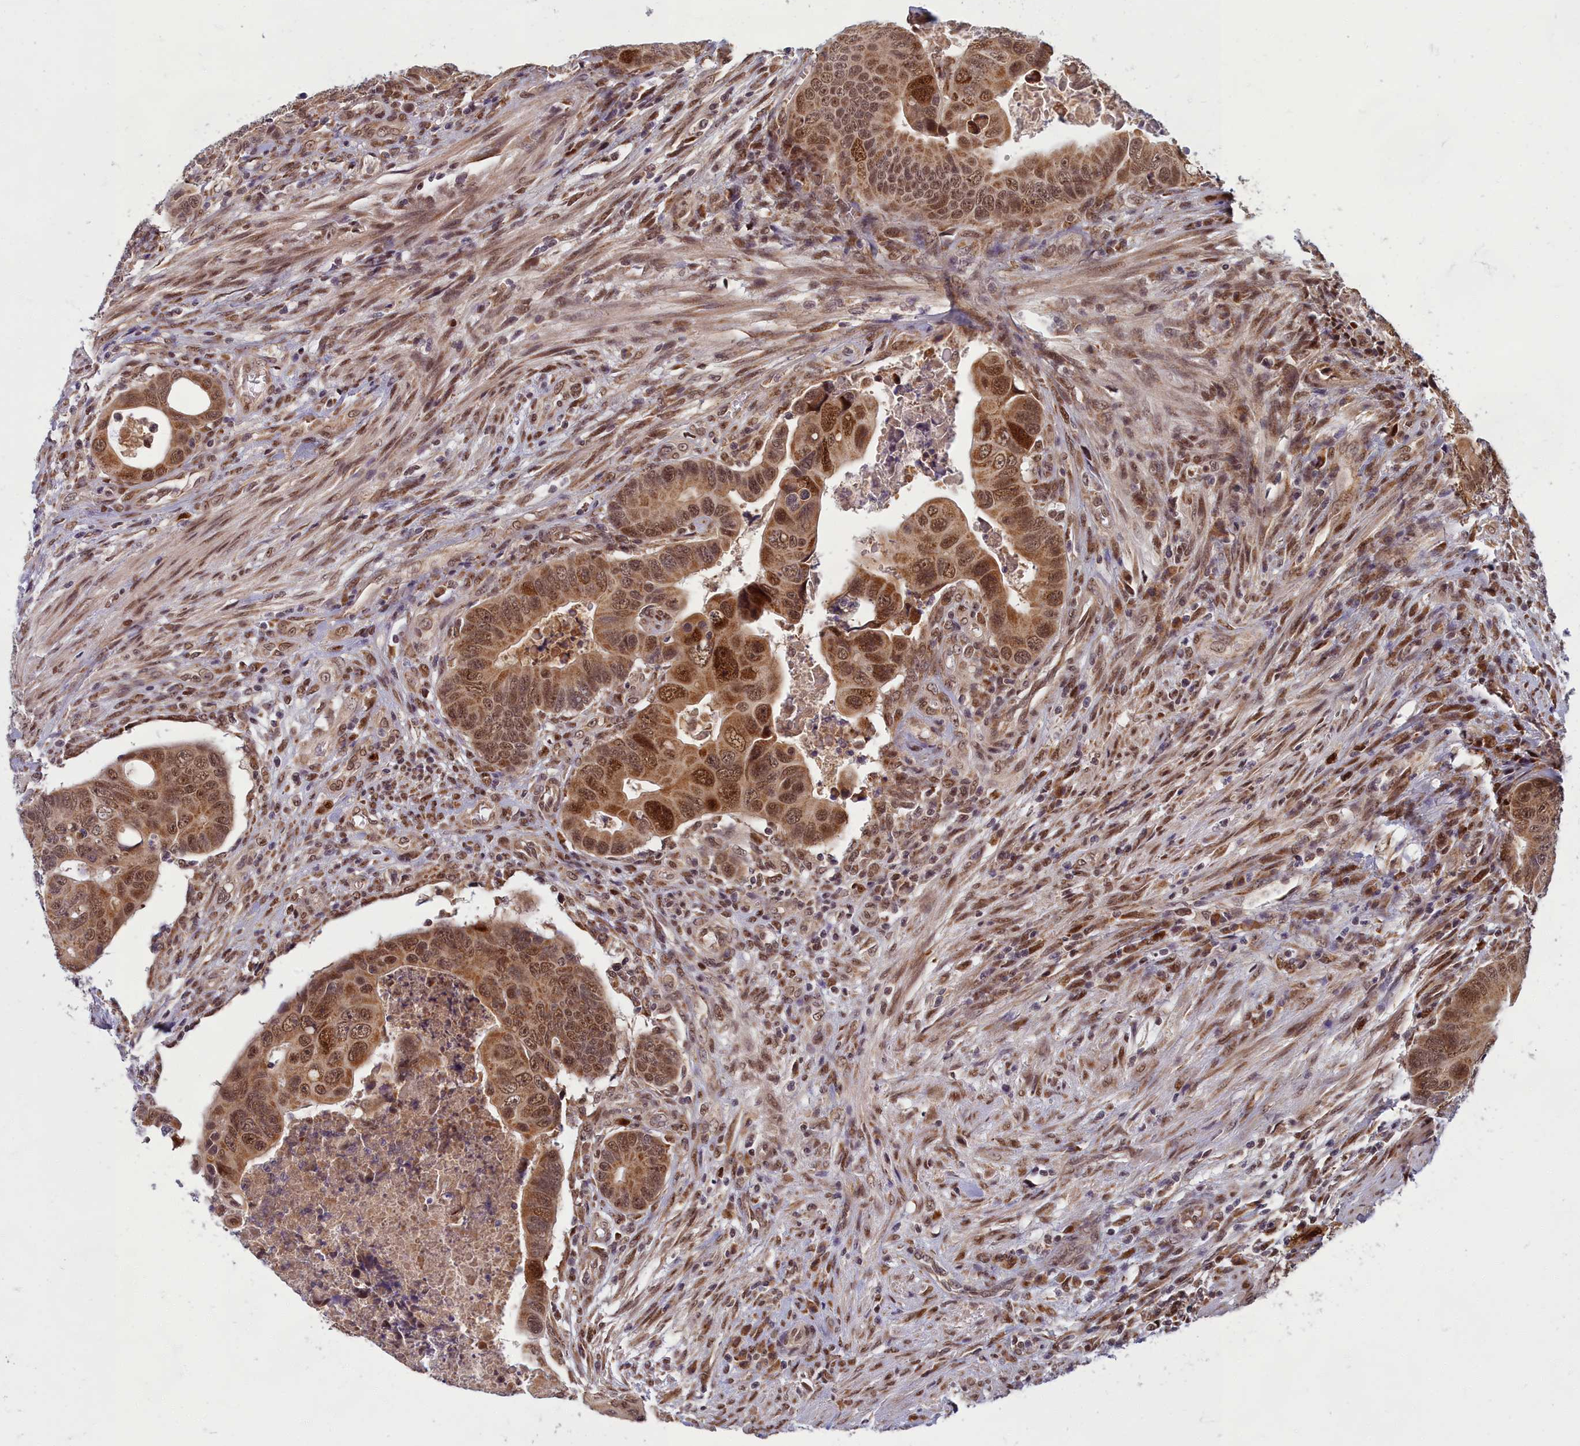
{"staining": {"intensity": "moderate", "quantity": ">75%", "location": "cytoplasmic/membranous,nuclear"}, "tissue": "colorectal cancer", "cell_type": "Tumor cells", "image_type": "cancer", "snomed": [{"axis": "morphology", "description": "Adenocarcinoma, NOS"}, {"axis": "topography", "description": "Rectum"}], "caption": "Colorectal cancer (adenocarcinoma) stained with IHC displays moderate cytoplasmic/membranous and nuclear positivity in approximately >75% of tumor cells.", "gene": "EARS2", "patient": {"sex": "female", "age": 78}}